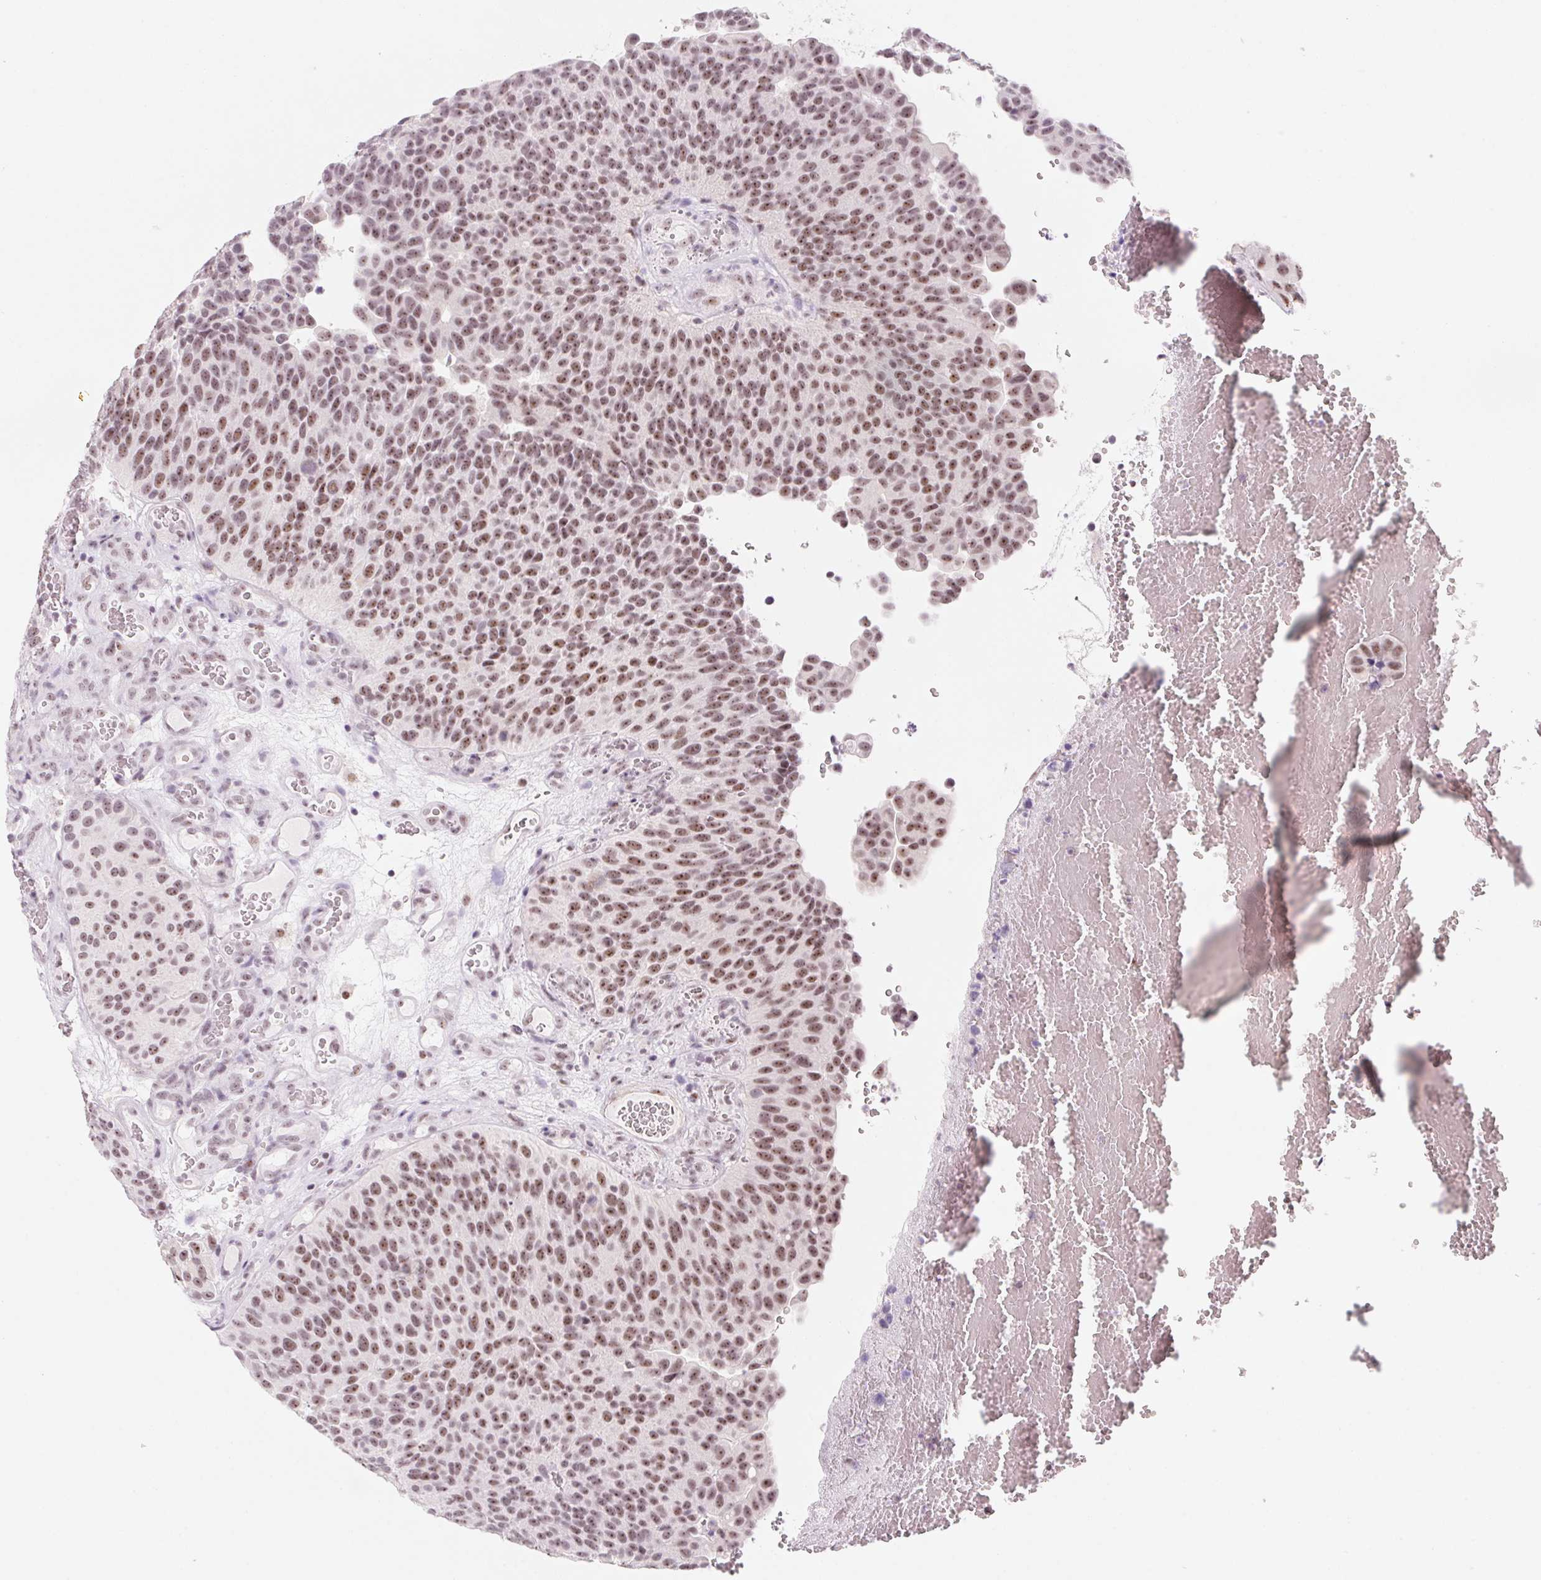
{"staining": {"intensity": "moderate", "quantity": ">75%", "location": "nuclear"}, "tissue": "urothelial cancer", "cell_type": "Tumor cells", "image_type": "cancer", "snomed": [{"axis": "morphology", "description": "Urothelial carcinoma, Low grade"}, {"axis": "topography", "description": "Urinary bladder"}], "caption": "Urothelial carcinoma (low-grade) stained with DAB (3,3'-diaminobenzidine) IHC reveals medium levels of moderate nuclear expression in approximately >75% of tumor cells.", "gene": "ZIC4", "patient": {"sex": "male", "age": 76}}